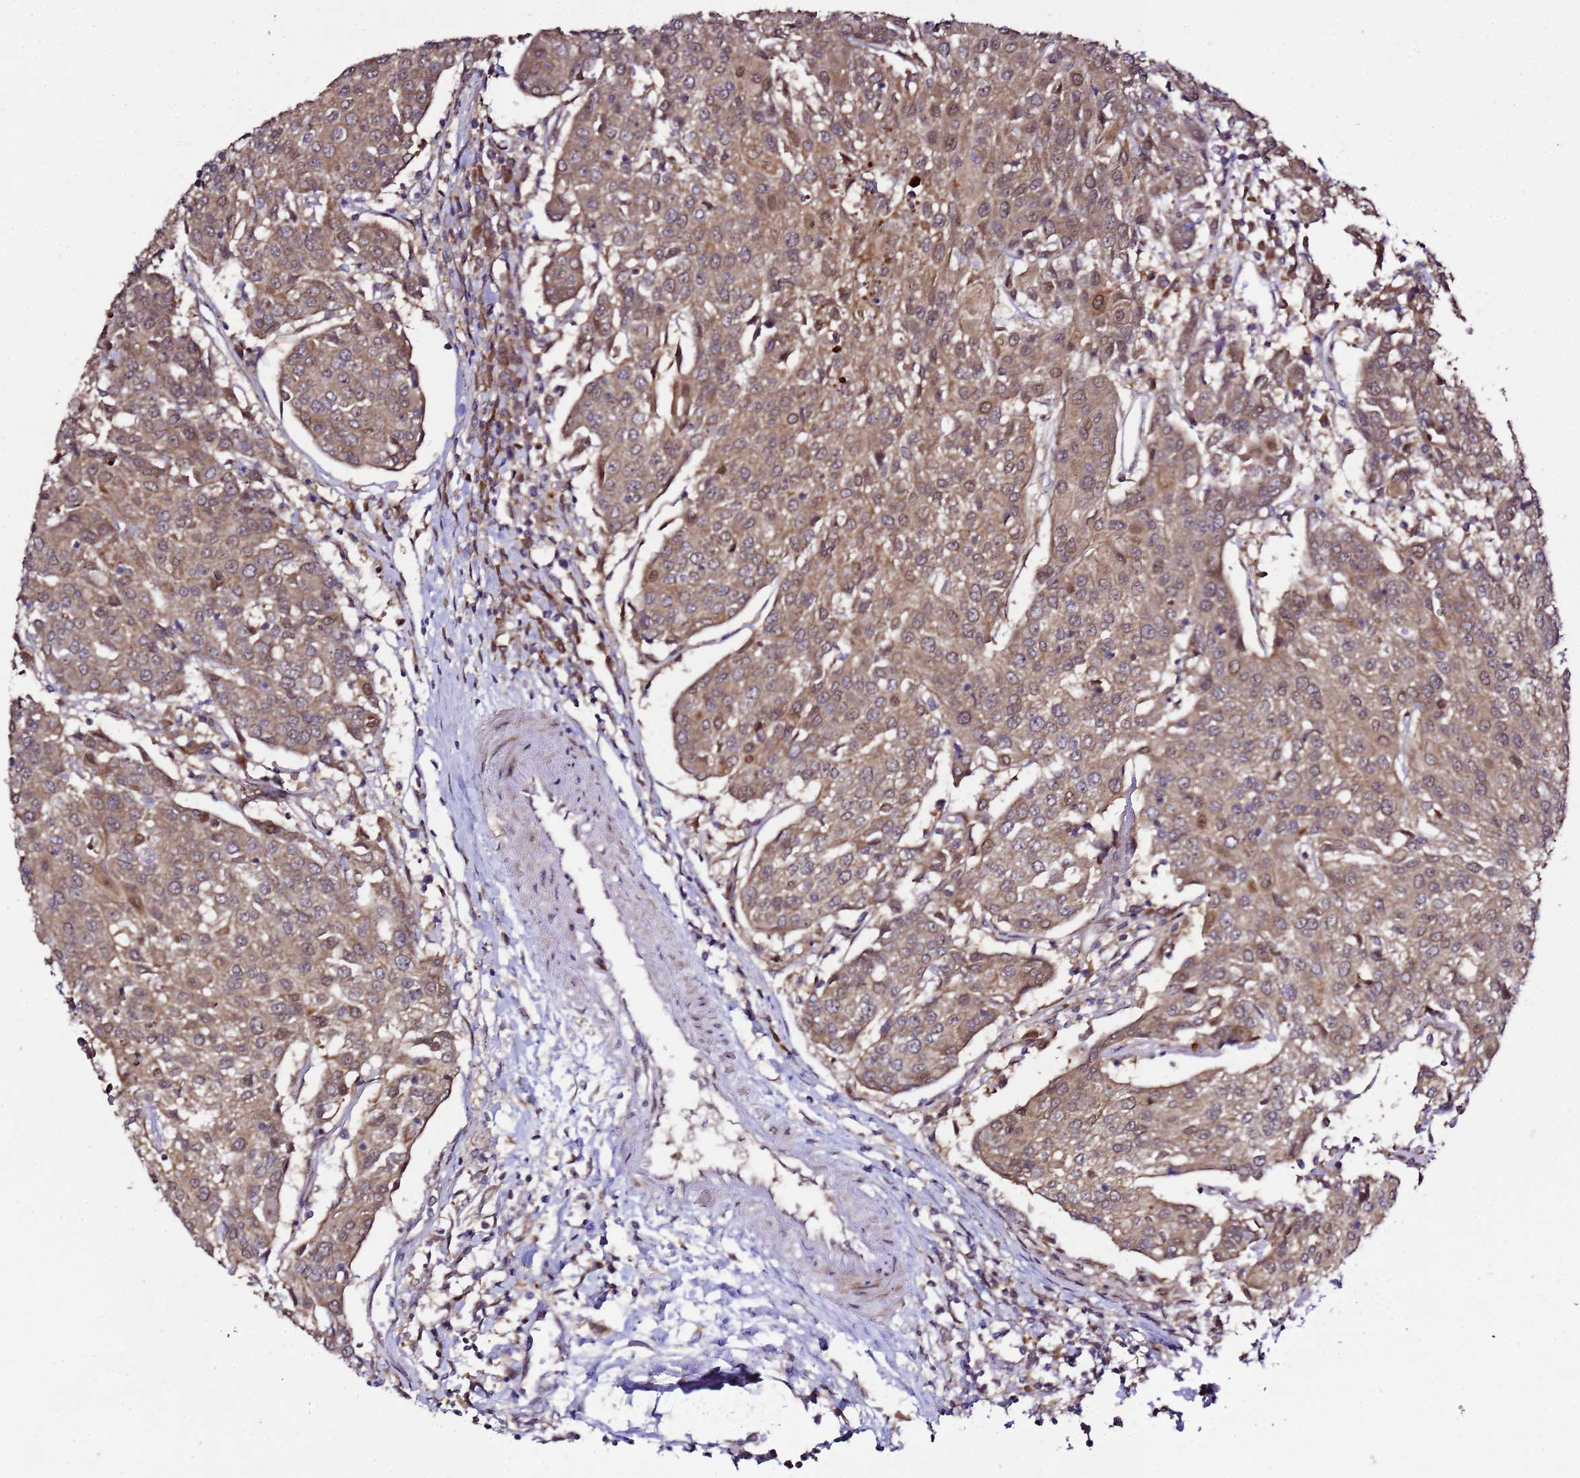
{"staining": {"intensity": "moderate", "quantity": ">75%", "location": "cytoplasmic/membranous"}, "tissue": "urothelial cancer", "cell_type": "Tumor cells", "image_type": "cancer", "snomed": [{"axis": "morphology", "description": "Urothelial carcinoma, High grade"}, {"axis": "topography", "description": "Urinary bladder"}], "caption": "This image displays urothelial cancer stained with immunohistochemistry (IHC) to label a protein in brown. The cytoplasmic/membranous of tumor cells show moderate positivity for the protein. Nuclei are counter-stained blue.", "gene": "ALG3", "patient": {"sex": "female", "age": 85}}